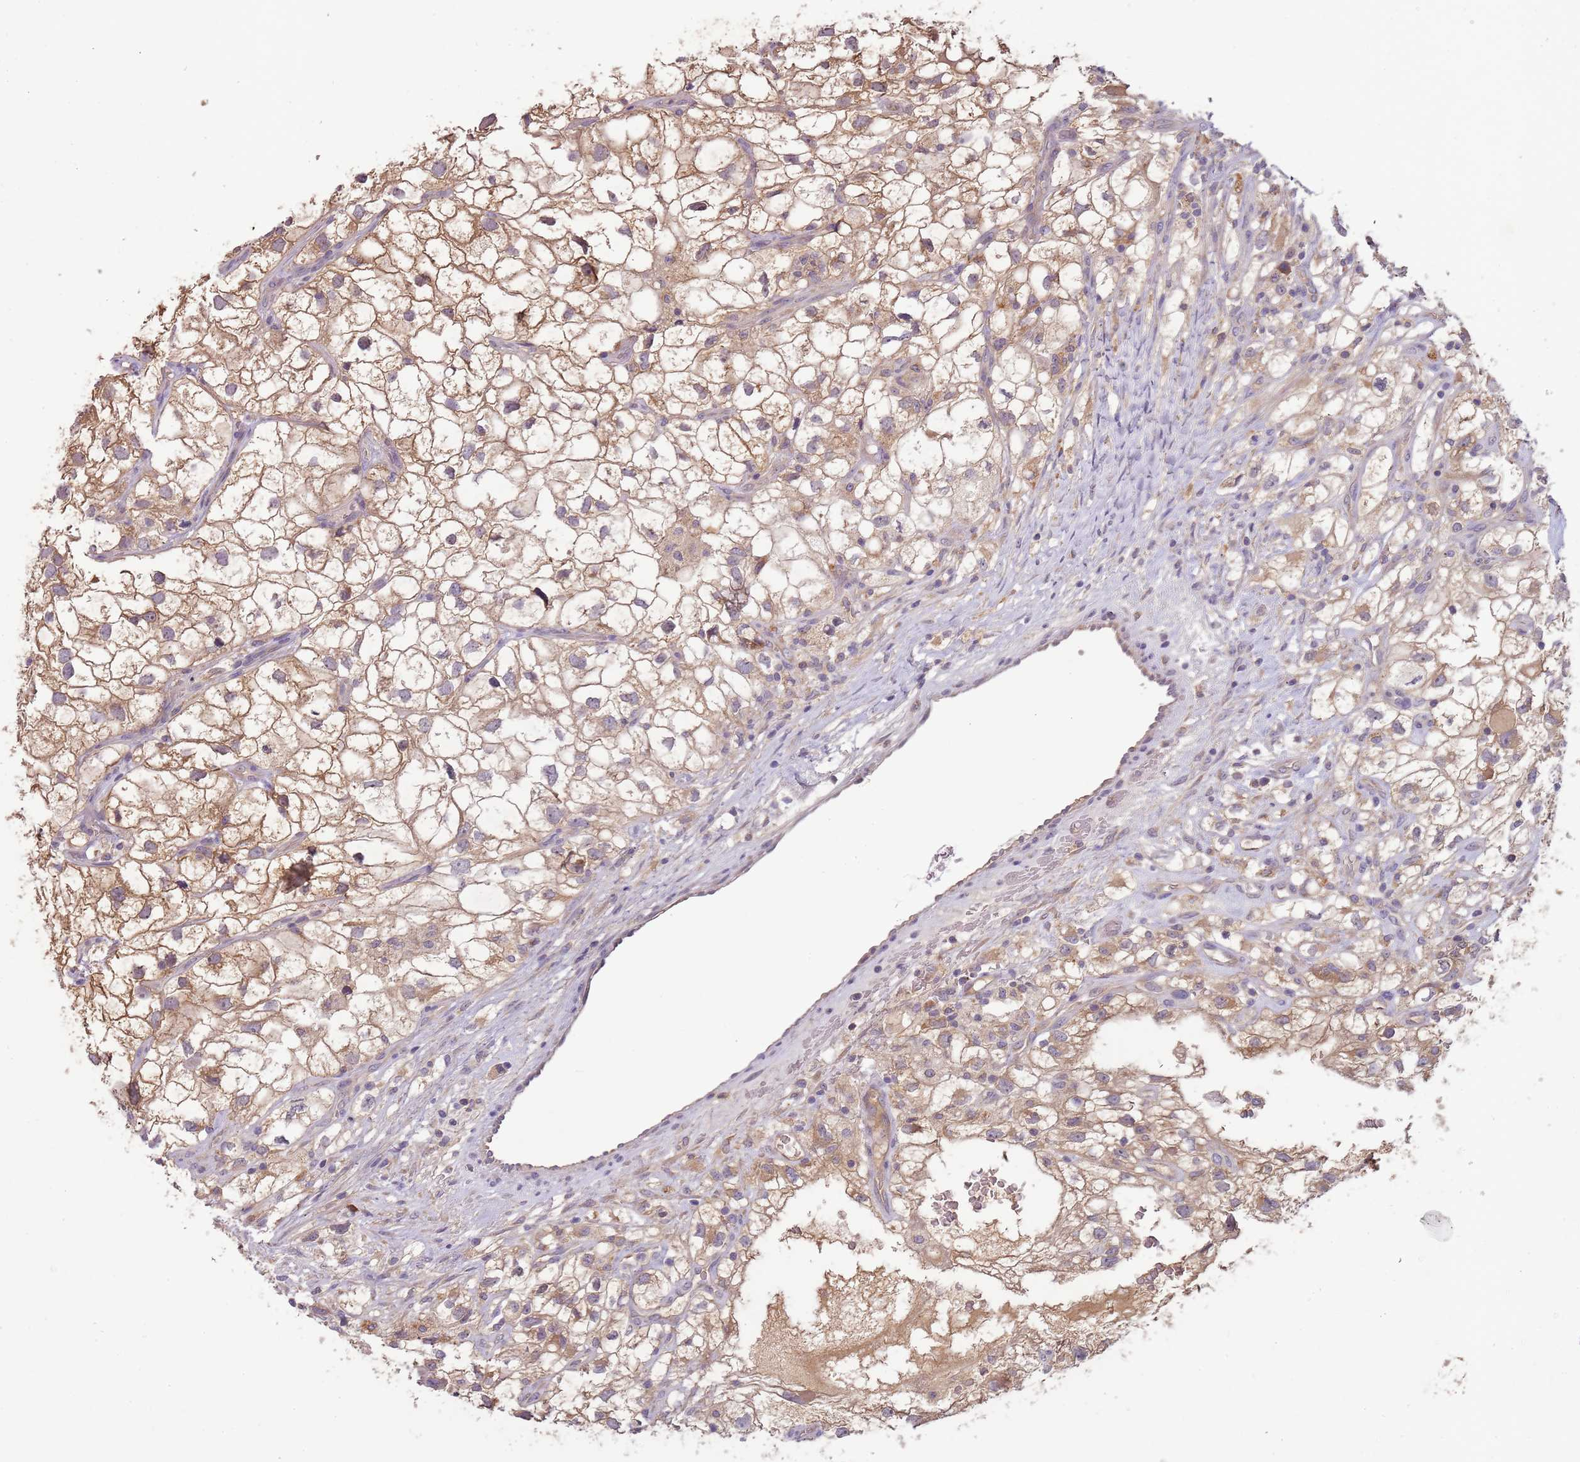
{"staining": {"intensity": "moderate", "quantity": ">75%", "location": "cytoplasmic/membranous"}, "tissue": "renal cancer", "cell_type": "Tumor cells", "image_type": "cancer", "snomed": [{"axis": "morphology", "description": "Adenocarcinoma, NOS"}, {"axis": "topography", "description": "Kidney"}], "caption": "IHC micrograph of neoplastic tissue: renal cancer (adenocarcinoma) stained using immunohistochemistry (IHC) displays medium levels of moderate protein expression localized specifically in the cytoplasmic/membranous of tumor cells, appearing as a cytoplasmic/membranous brown color.", "gene": "FECH", "patient": {"sex": "male", "age": 59}}